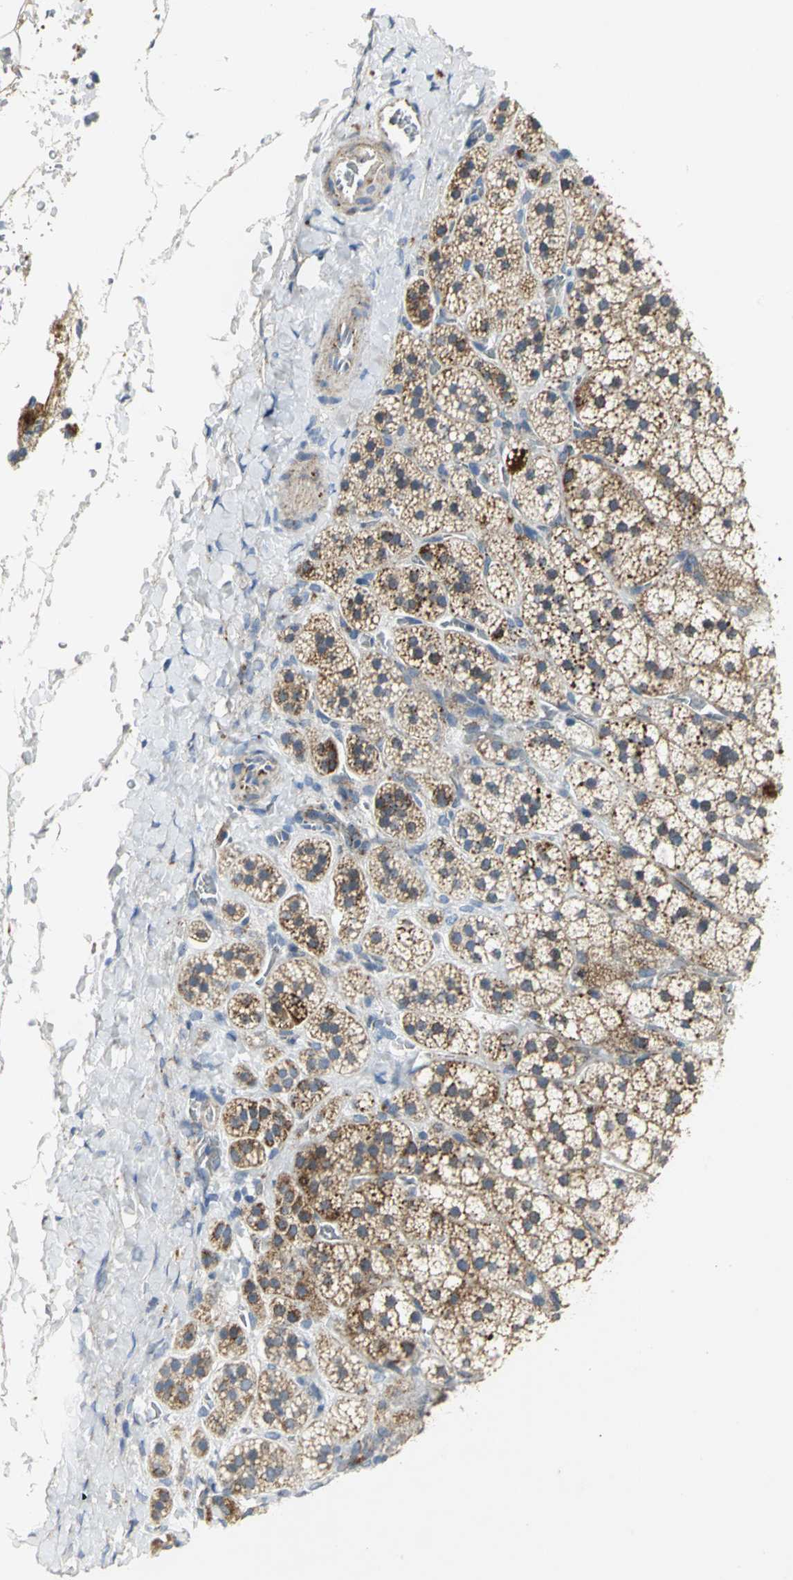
{"staining": {"intensity": "strong", "quantity": ">75%", "location": "cytoplasmic/membranous"}, "tissue": "adrenal gland", "cell_type": "Glandular cells", "image_type": "normal", "snomed": [{"axis": "morphology", "description": "Normal tissue, NOS"}, {"axis": "topography", "description": "Adrenal gland"}], "caption": "DAB immunohistochemical staining of benign human adrenal gland shows strong cytoplasmic/membranous protein positivity in approximately >75% of glandular cells.", "gene": "SPPL2B", "patient": {"sex": "female", "age": 44}}